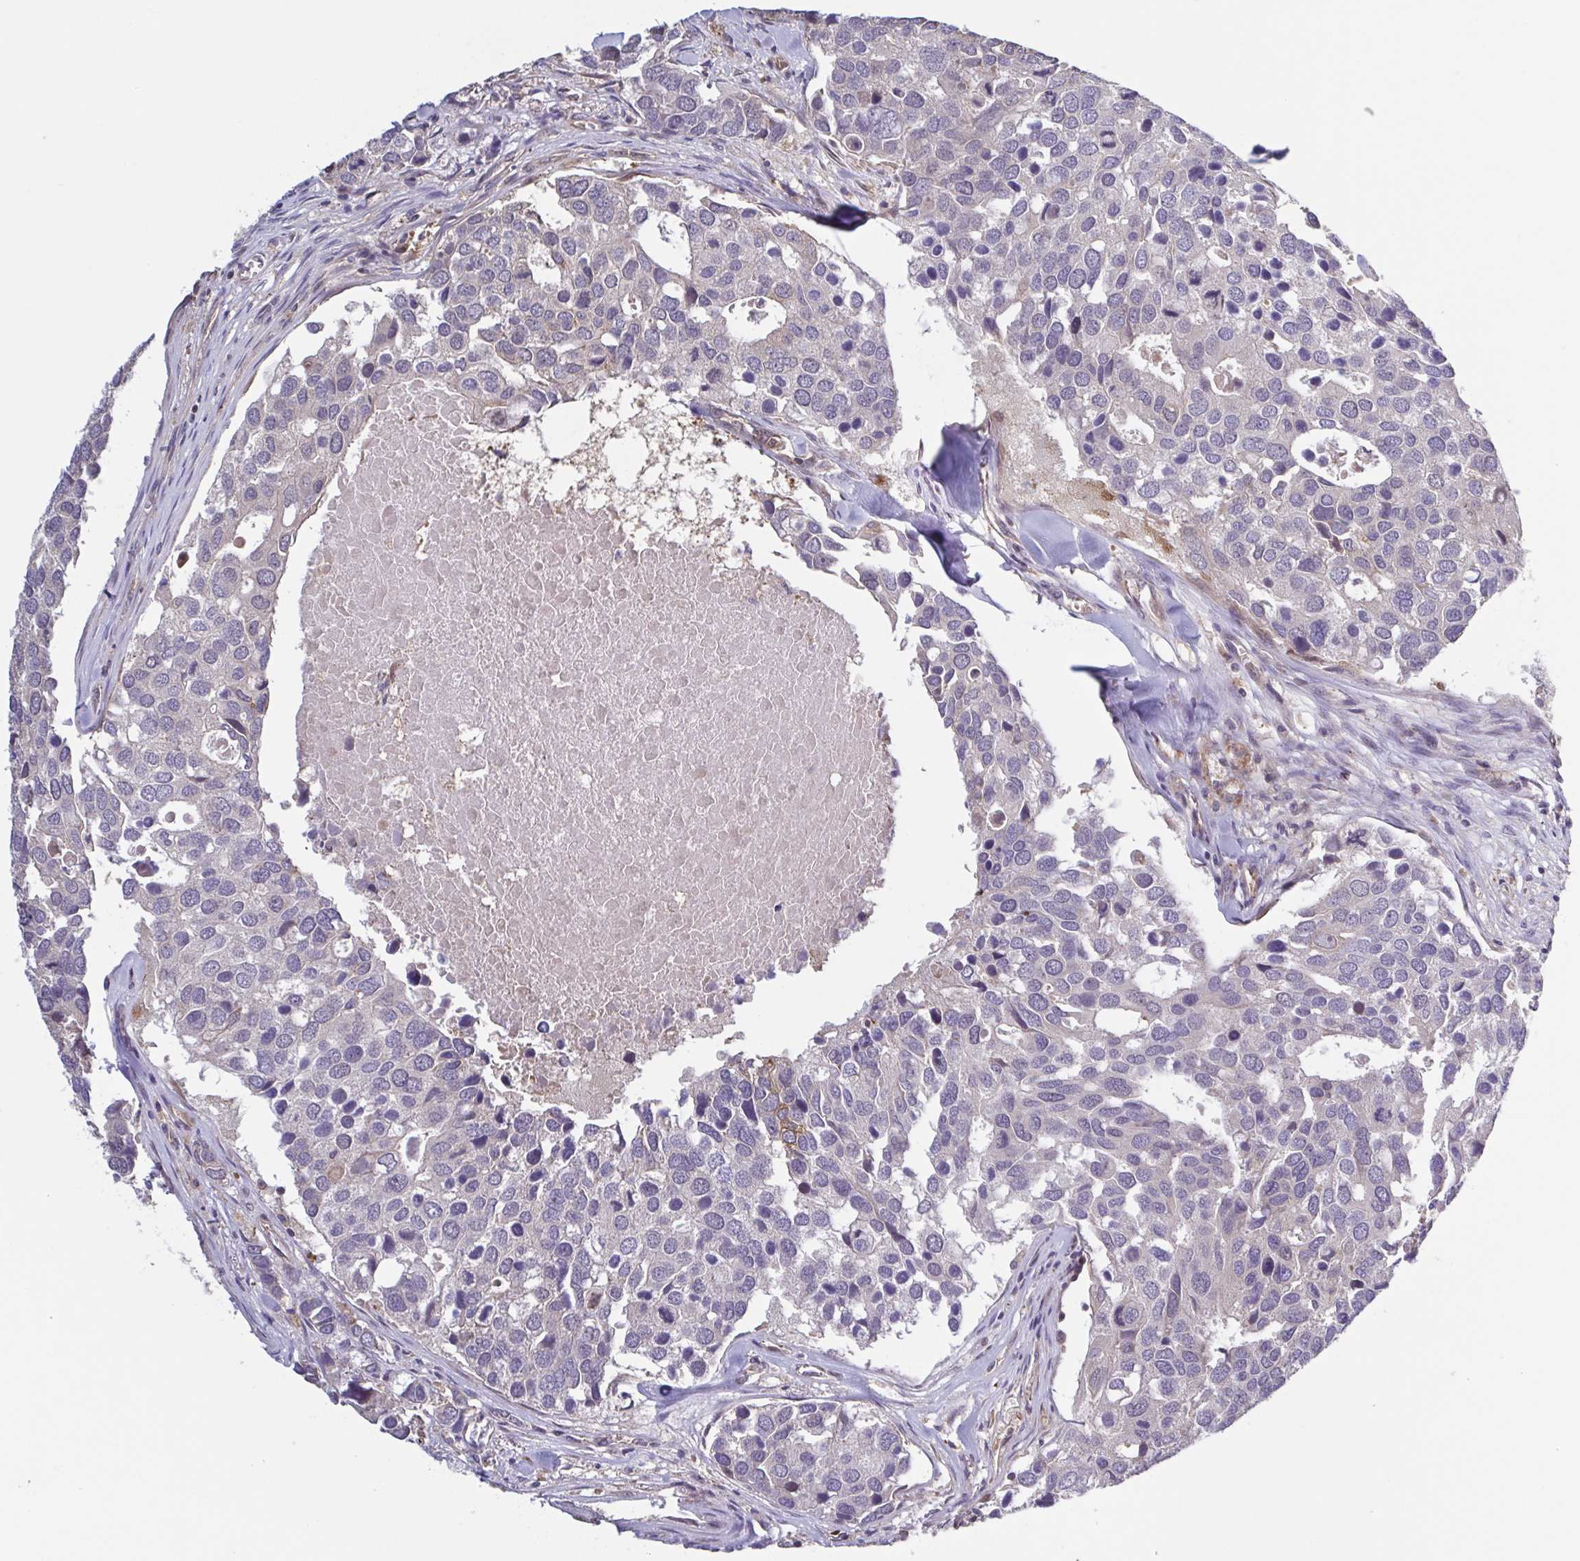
{"staining": {"intensity": "negative", "quantity": "none", "location": "none"}, "tissue": "breast cancer", "cell_type": "Tumor cells", "image_type": "cancer", "snomed": [{"axis": "morphology", "description": "Duct carcinoma"}, {"axis": "topography", "description": "Breast"}], "caption": "IHC micrograph of breast cancer (invasive ductal carcinoma) stained for a protein (brown), which exhibits no positivity in tumor cells.", "gene": "ZNF200", "patient": {"sex": "female", "age": 83}}